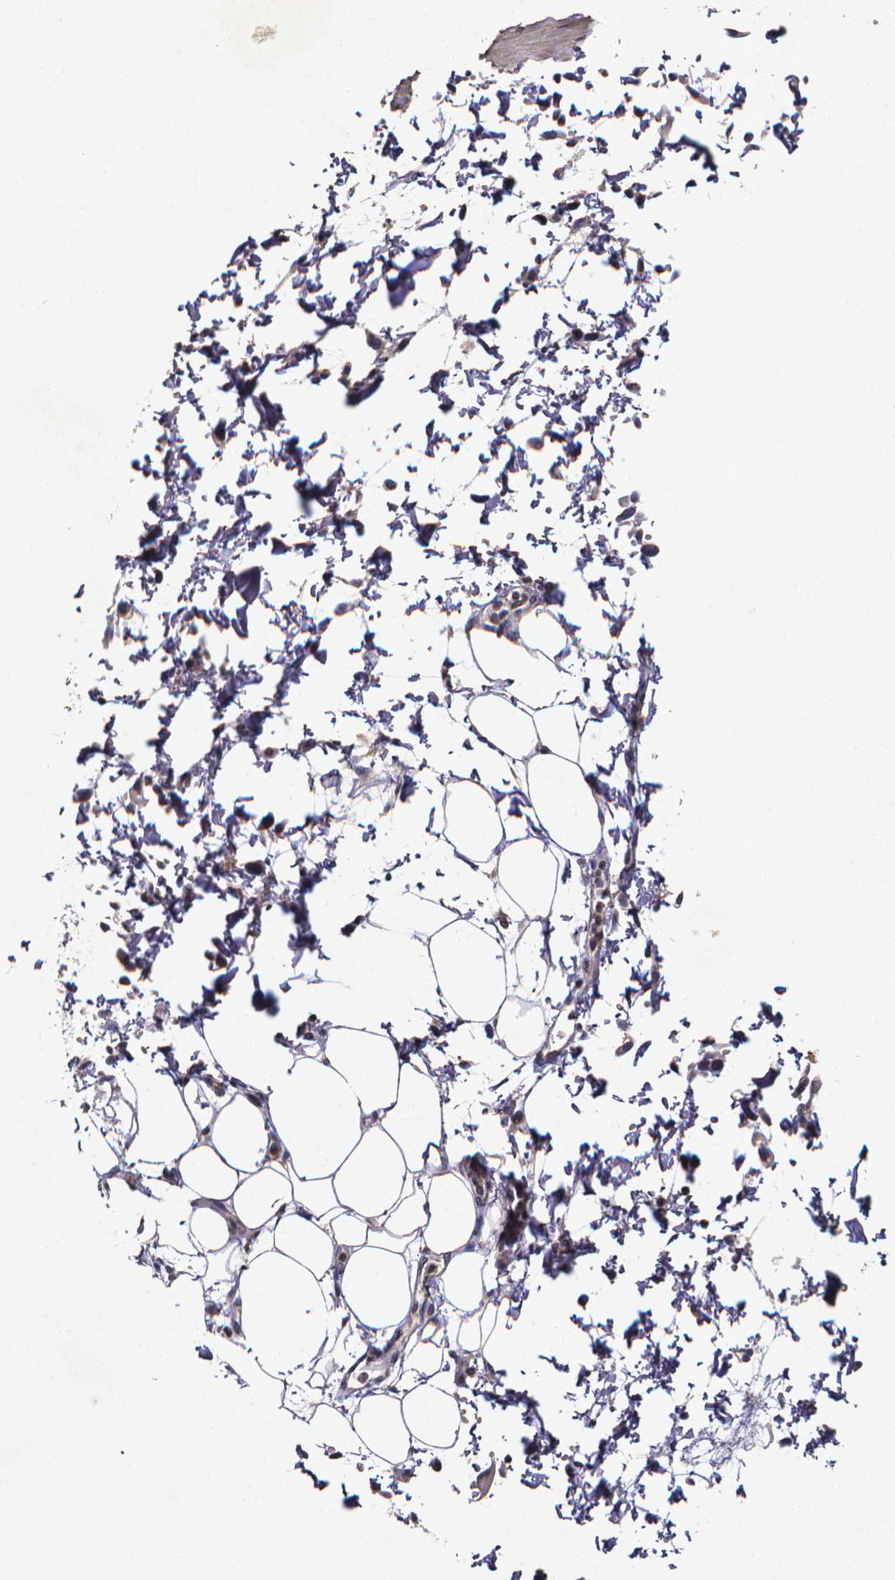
{"staining": {"intensity": "negative", "quantity": "none", "location": "none"}, "tissue": "adipose tissue", "cell_type": "Adipocytes", "image_type": "normal", "snomed": [{"axis": "morphology", "description": "Normal tissue, NOS"}, {"axis": "topography", "description": "Smooth muscle"}, {"axis": "topography", "description": "Peripheral nerve tissue"}], "caption": "This is a micrograph of immunohistochemistry staining of unremarkable adipose tissue, which shows no positivity in adipocytes. Nuclei are stained in blue.", "gene": "TP73", "patient": {"sex": "male", "age": 58}}